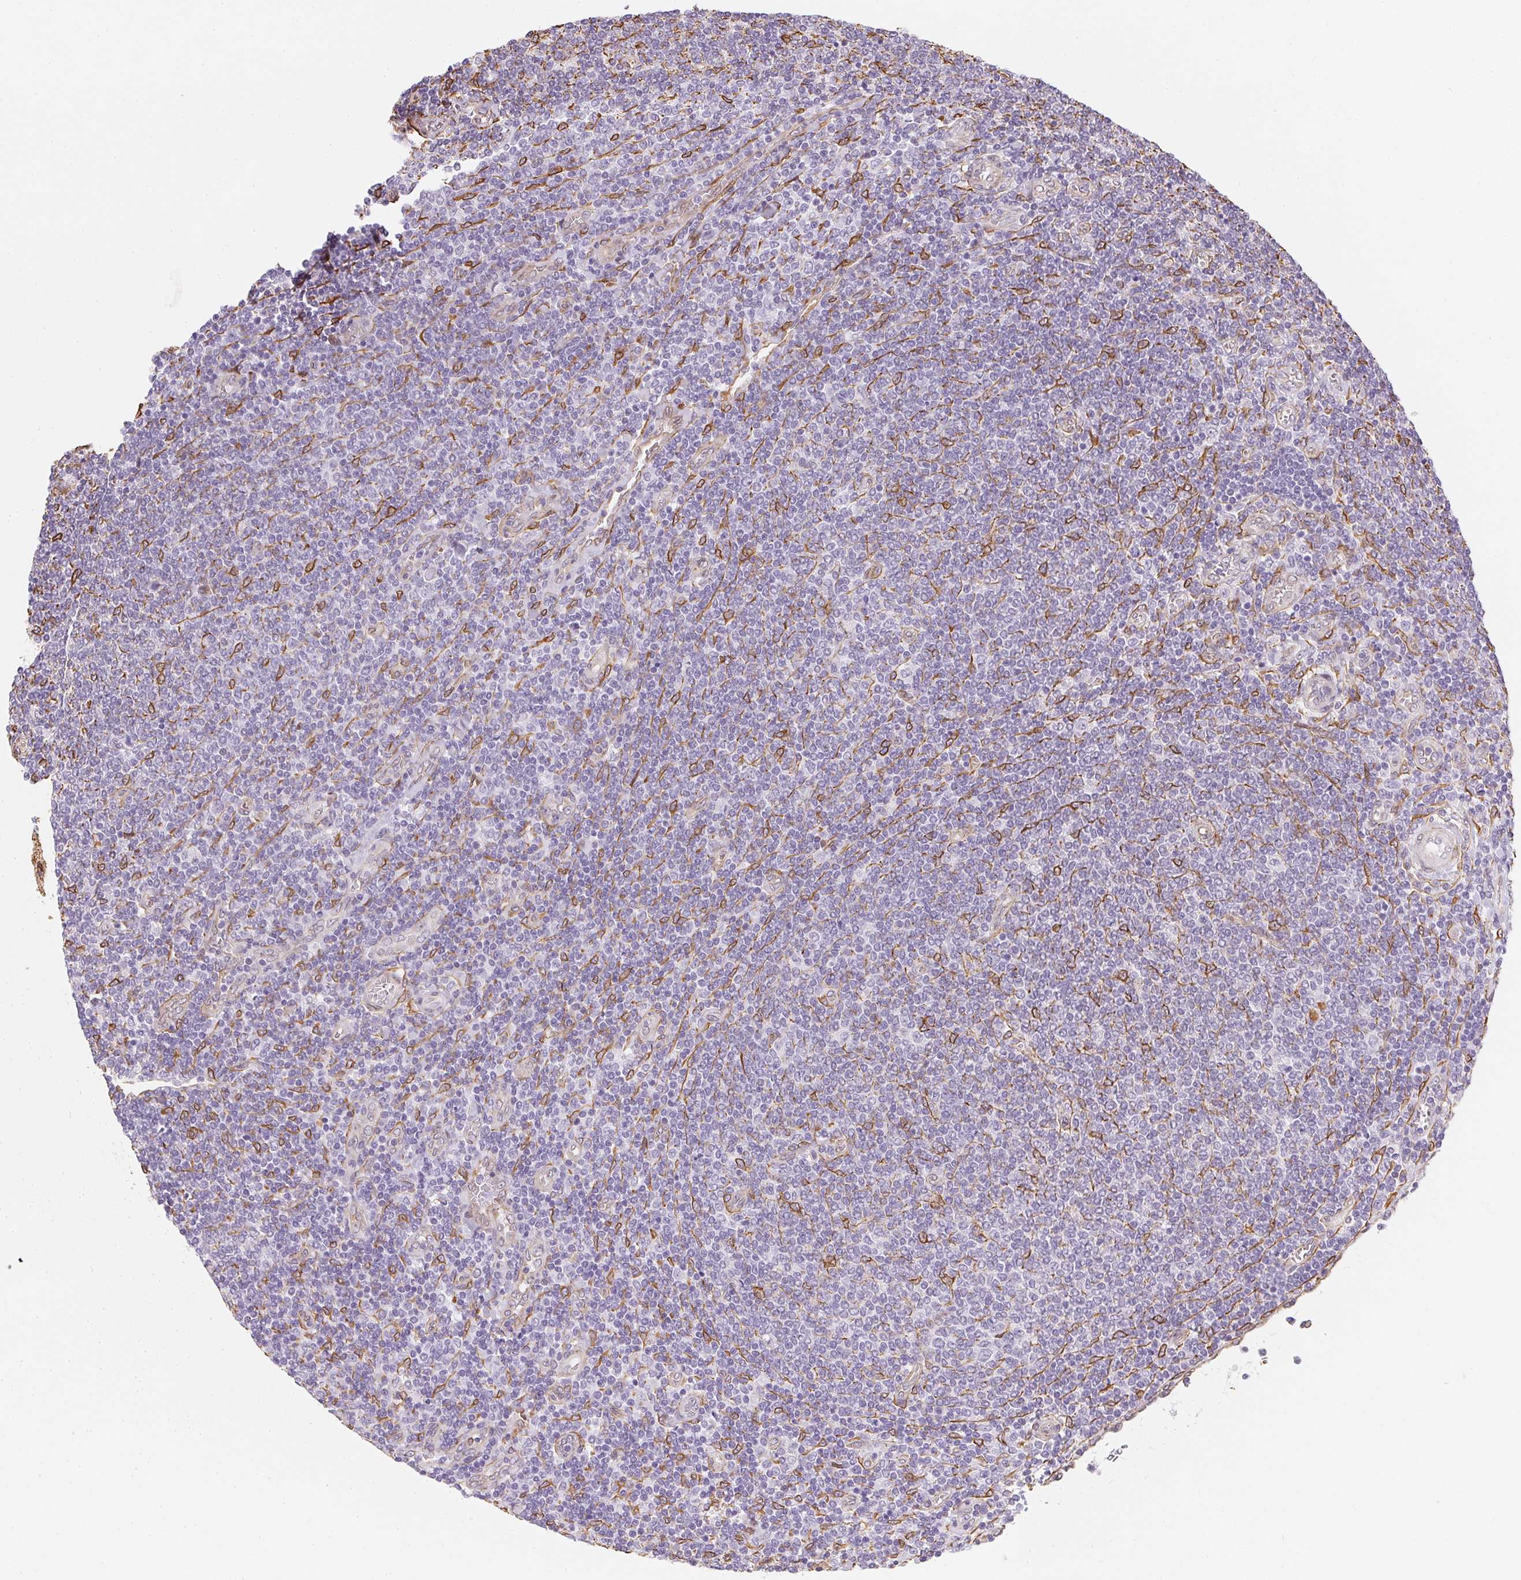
{"staining": {"intensity": "negative", "quantity": "none", "location": "none"}, "tissue": "lymphoma", "cell_type": "Tumor cells", "image_type": "cancer", "snomed": [{"axis": "morphology", "description": "Malignant lymphoma, non-Hodgkin's type, Low grade"}, {"axis": "topography", "description": "Lymph node"}], "caption": "High magnification brightfield microscopy of lymphoma stained with DAB (3,3'-diaminobenzidine) (brown) and counterstained with hematoxylin (blue): tumor cells show no significant staining.", "gene": "RSBN1", "patient": {"sex": "male", "age": 52}}